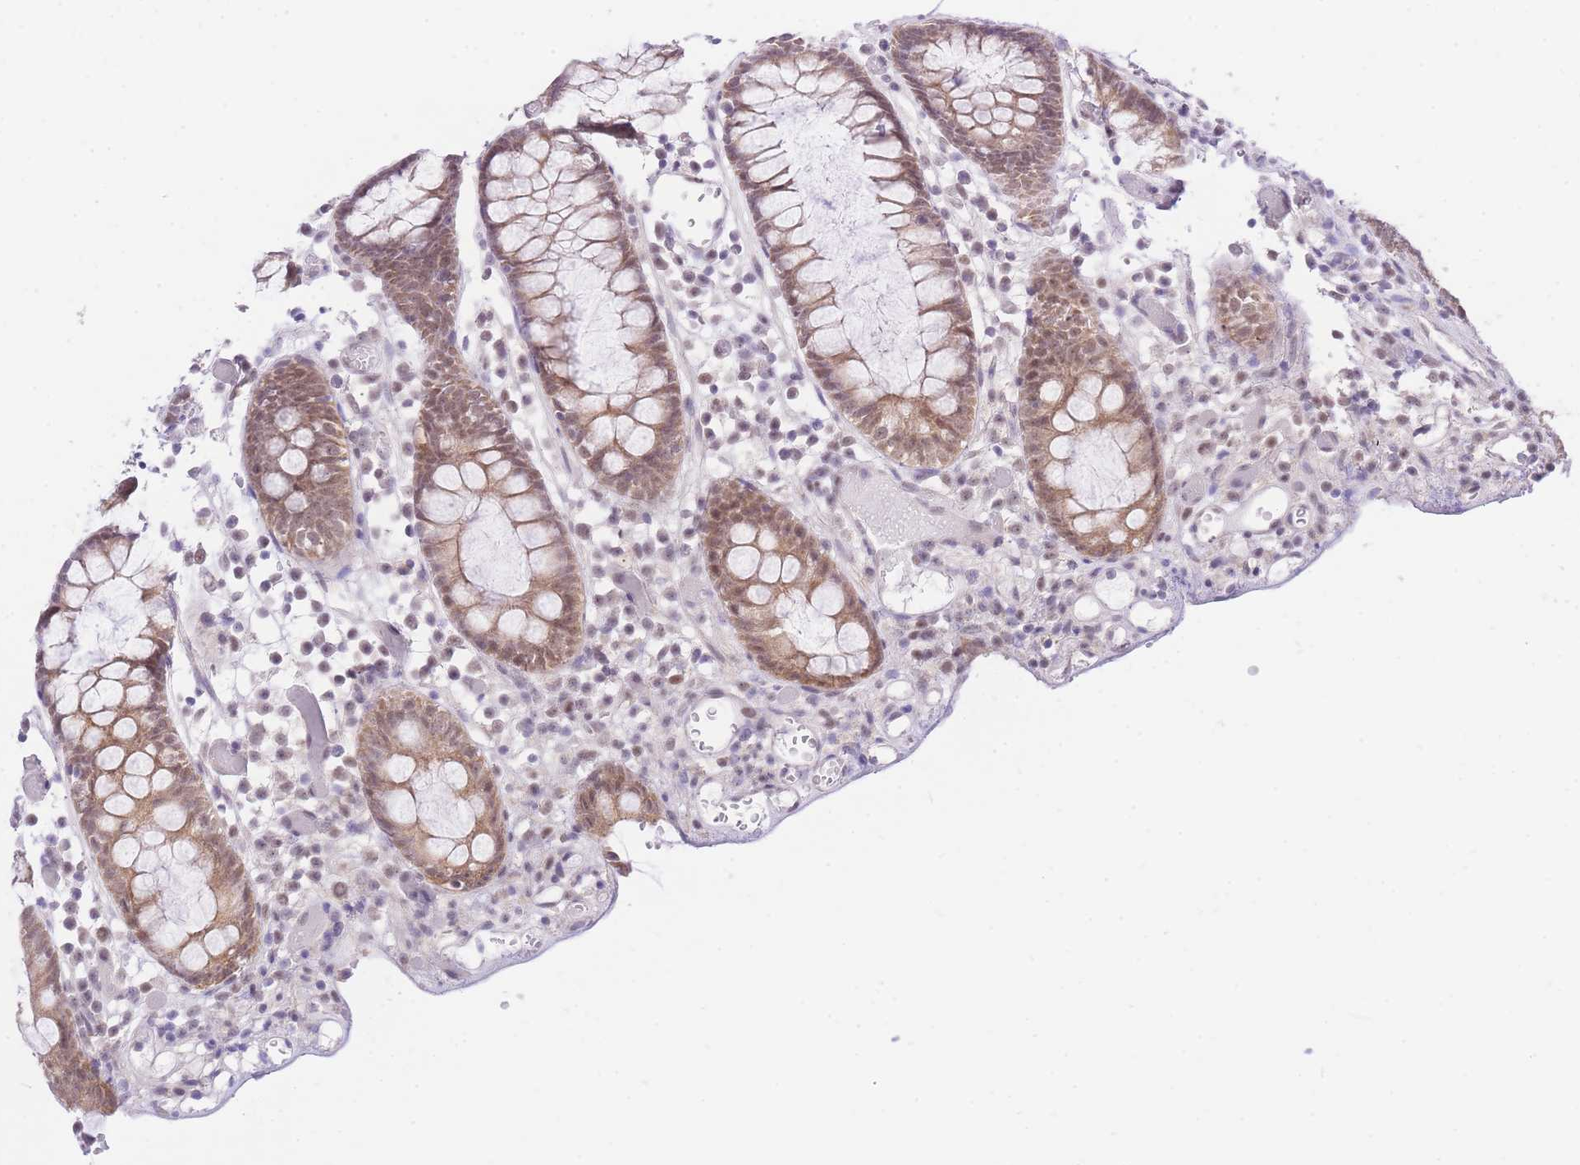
{"staining": {"intensity": "weak", "quantity": ">75%", "location": "nuclear"}, "tissue": "colon", "cell_type": "Endothelial cells", "image_type": "normal", "snomed": [{"axis": "morphology", "description": "Normal tissue, NOS"}, {"axis": "topography", "description": "Colon"}], "caption": "IHC histopathology image of unremarkable colon stained for a protein (brown), which exhibits low levels of weak nuclear expression in approximately >75% of endothelial cells.", "gene": "UBXN7", "patient": {"sex": "male", "age": 14}}